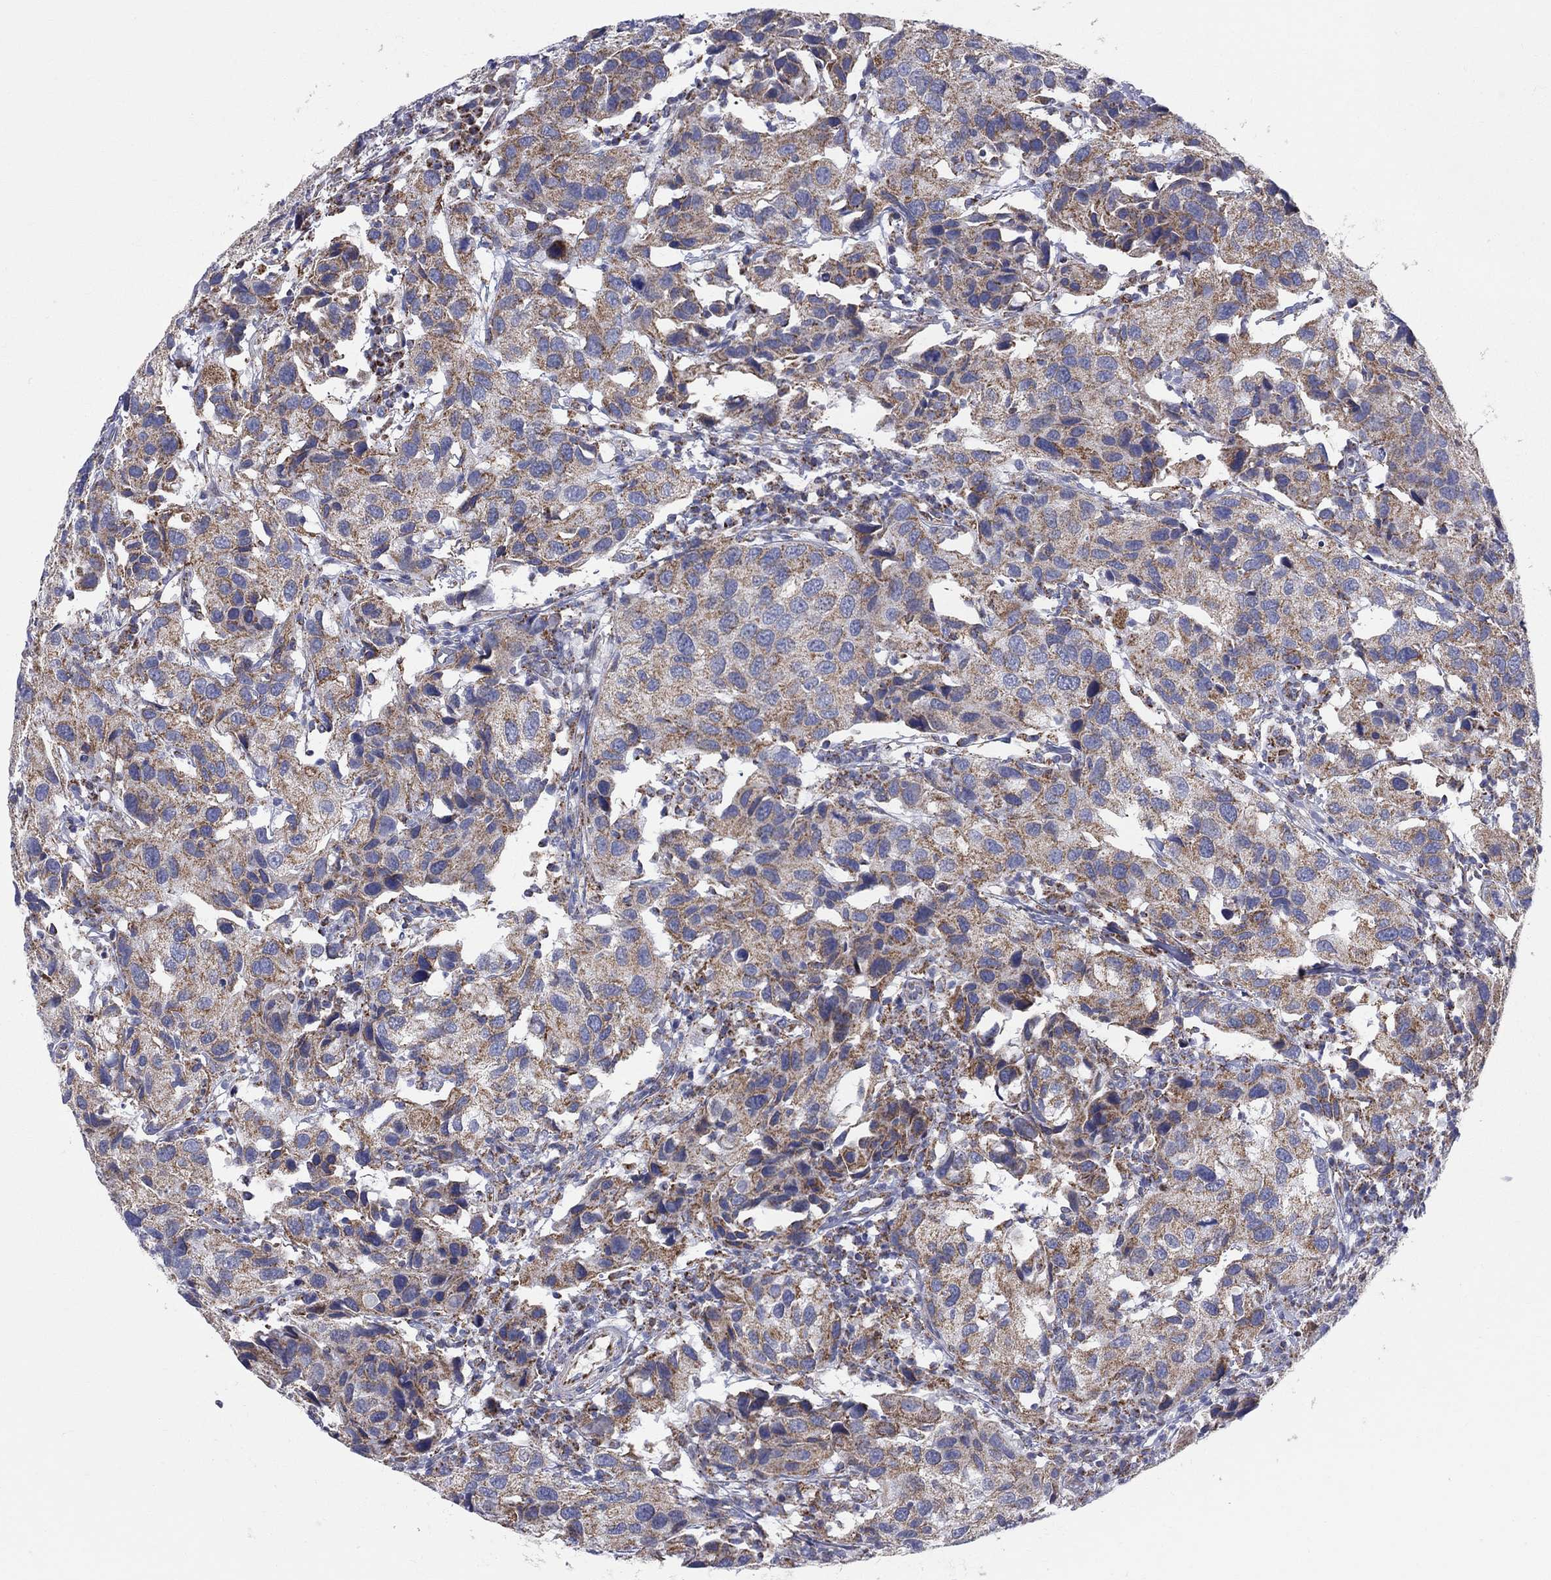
{"staining": {"intensity": "moderate", "quantity": "25%-75%", "location": "cytoplasmic/membranous"}, "tissue": "urothelial cancer", "cell_type": "Tumor cells", "image_type": "cancer", "snomed": [{"axis": "morphology", "description": "Urothelial carcinoma, High grade"}, {"axis": "topography", "description": "Urinary bladder"}], "caption": "IHC photomicrograph of neoplastic tissue: human urothelial cancer stained using immunohistochemistry (IHC) exhibits medium levels of moderate protein expression localized specifically in the cytoplasmic/membranous of tumor cells, appearing as a cytoplasmic/membranous brown color.", "gene": "KISS1R", "patient": {"sex": "male", "age": 79}}